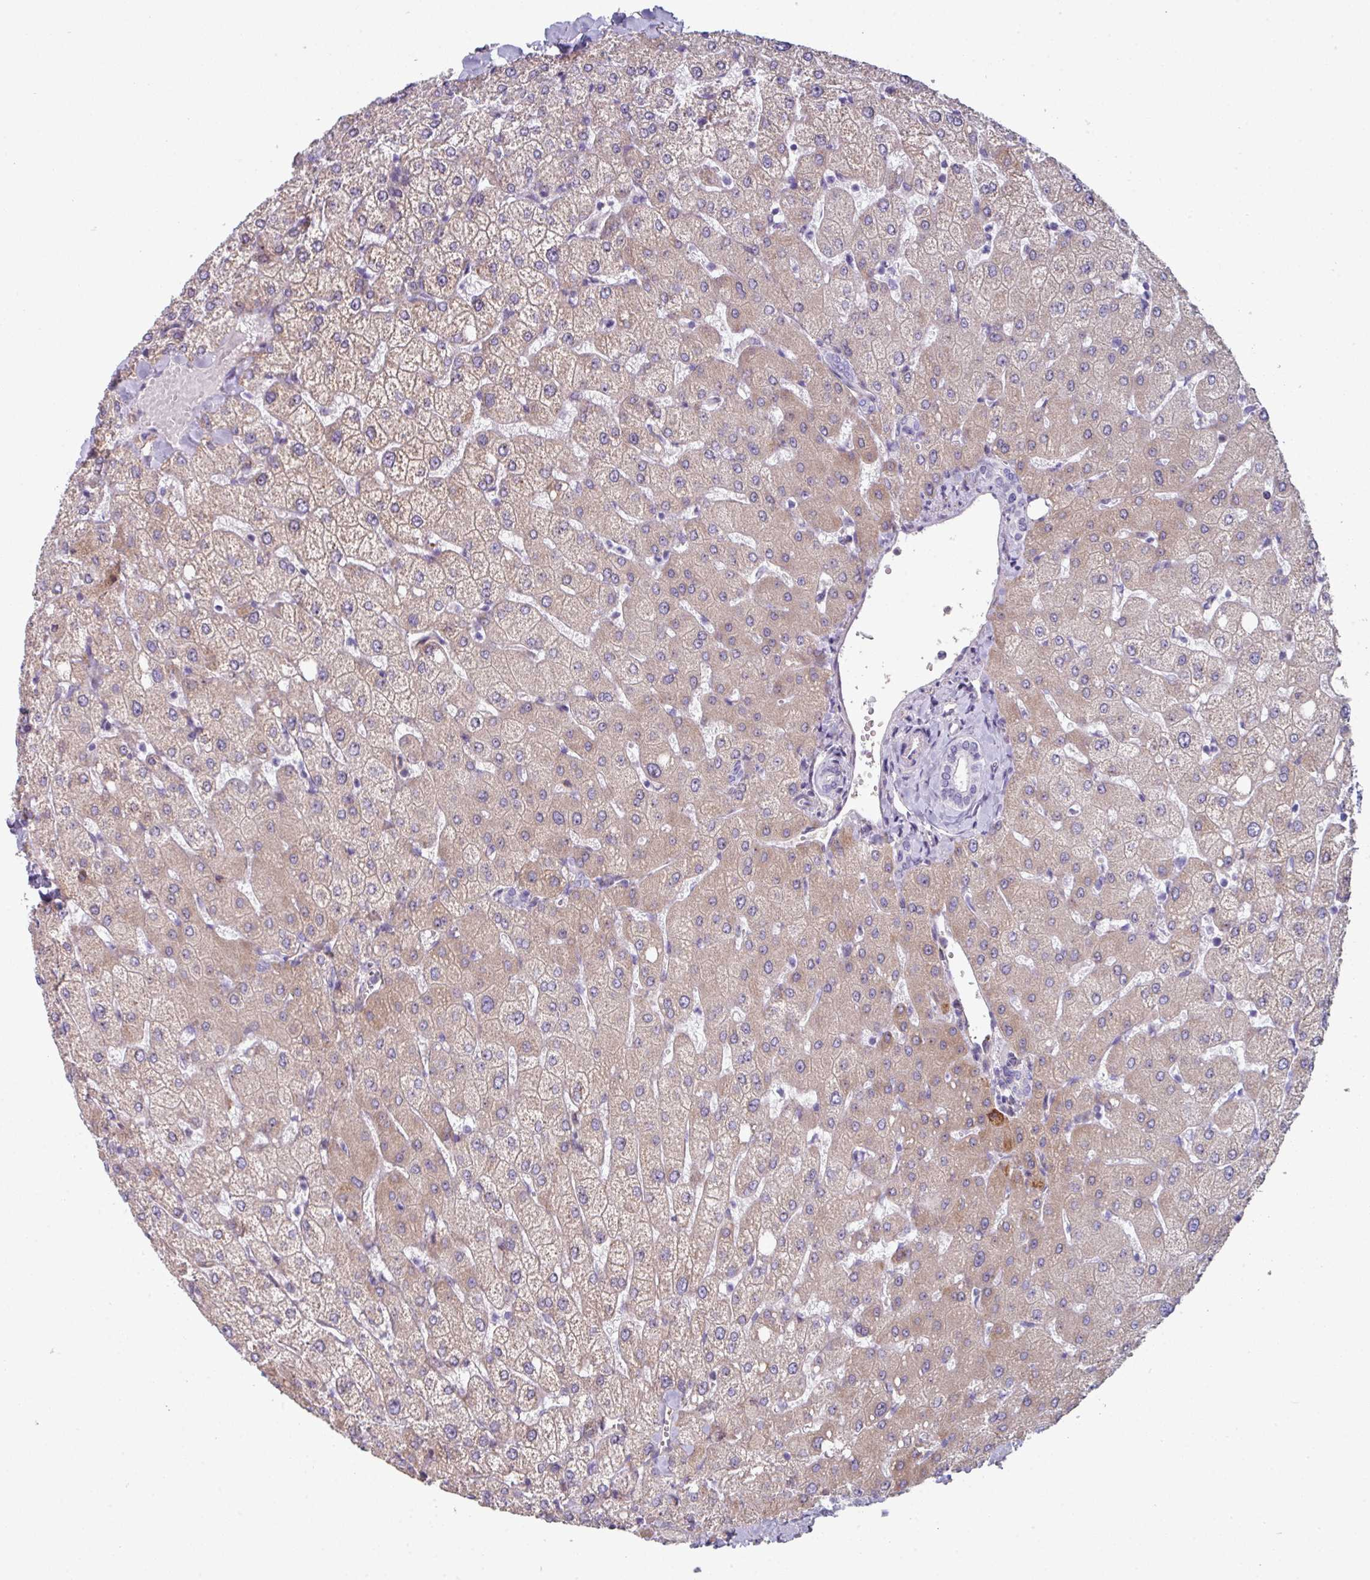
{"staining": {"intensity": "negative", "quantity": "none", "location": "none"}, "tissue": "liver", "cell_type": "Cholangiocytes", "image_type": "normal", "snomed": [{"axis": "morphology", "description": "Normal tissue, NOS"}, {"axis": "topography", "description": "Liver"}], "caption": "A histopathology image of liver stained for a protein displays no brown staining in cholangiocytes. The staining was performed using DAB (3,3'-diaminobenzidine) to visualize the protein expression in brown, while the nuclei were stained in blue with hematoxylin (Magnification: 20x).", "gene": "BMS1", "patient": {"sex": "female", "age": 54}}